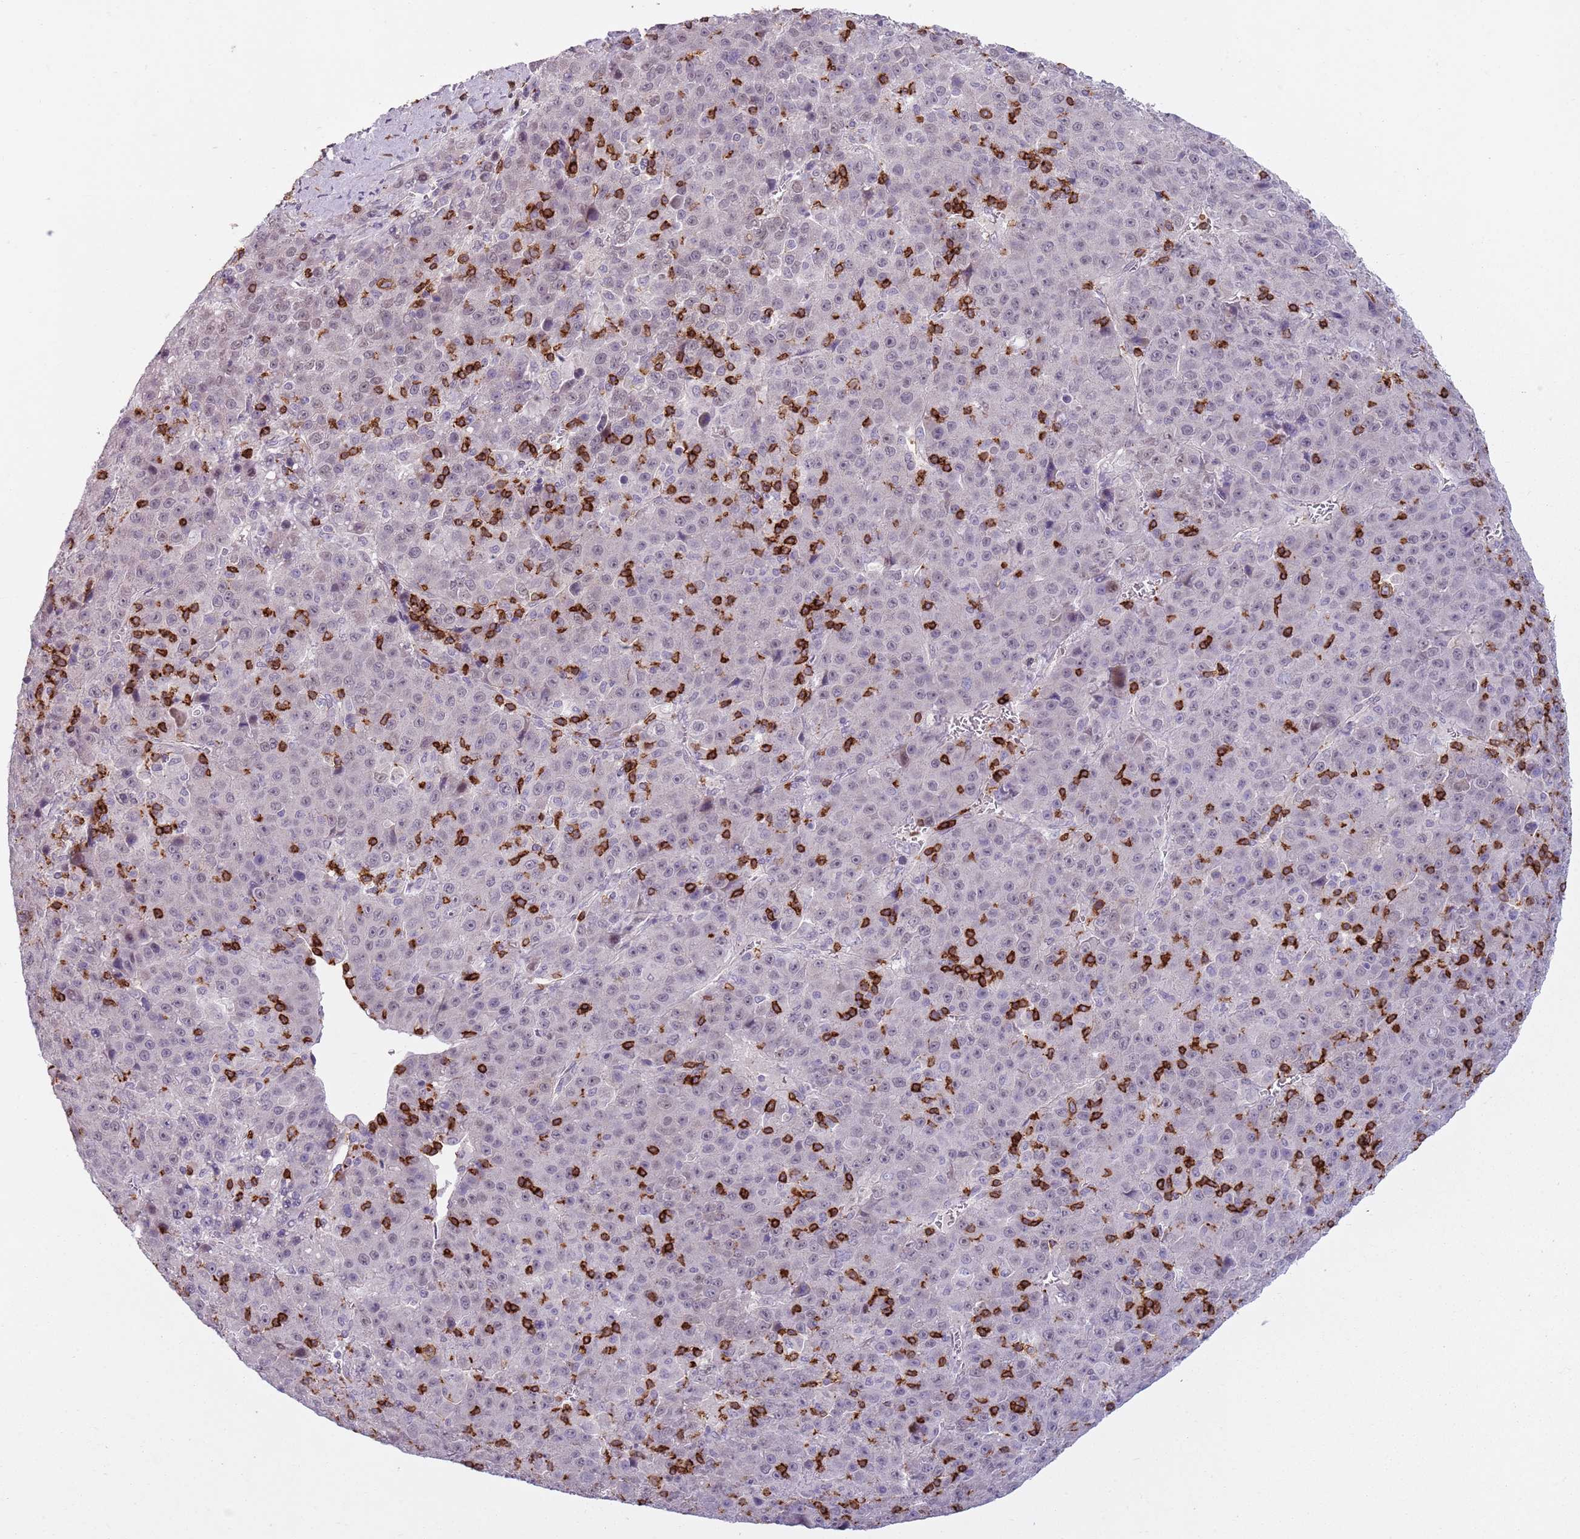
{"staining": {"intensity": "negative", "quantity": "none", "location": "none"}, "tissue": "liver cancer", "cell_type": "Tumor cells", "image_type": "cancer", "snomed": [{"axis": "morphology", "description": "Carcinoma, Hepatocellular, NOS"}, {"axis": "topography", "description": "Liver"}], "caption": "Tumor cells show no significant protein expression in liver cancer (hepatocellular carcinoma).", "gene": "ZNF583", "patient": {"sex": "female", "age": 53}}